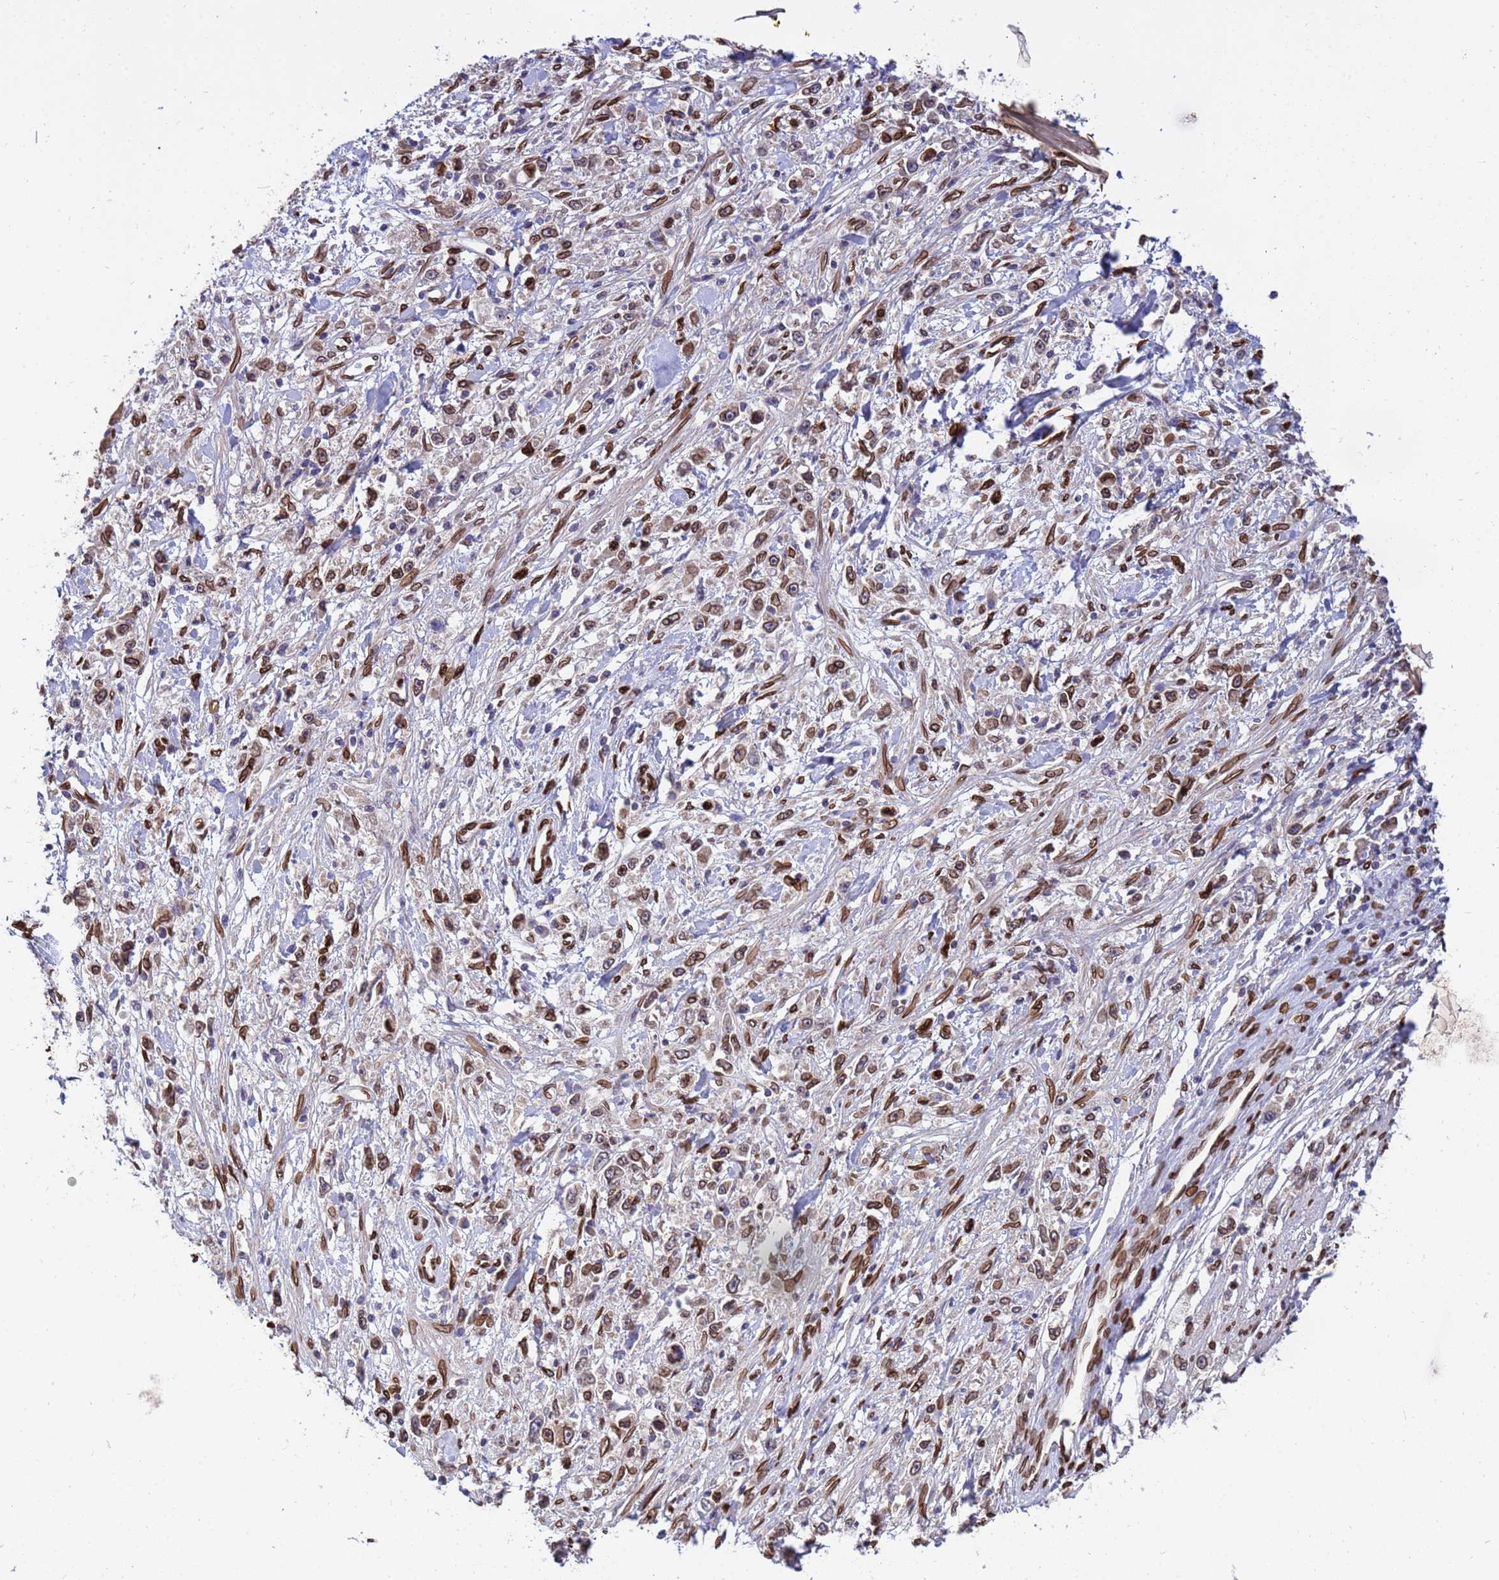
{"staining": {"intensity": "moderate", "quantity": ">75%", "location": "cytoplasmic/membranous,nuclear"}, "tissue": "stomach cancer", "cell_type": "Tumor cells", "image_type": "cancer", "snomed": [{"axis": "morphology", "description": "Adenocarcinoma, NOS"}, {"axis": "topography", "description": "Stomach"}], "caption": "Human stomach cancer stained with a protein marker displays moderate staining in tumor cells.", "gene": "GPR135", "patient": {"sex": "female", "age": 59}}